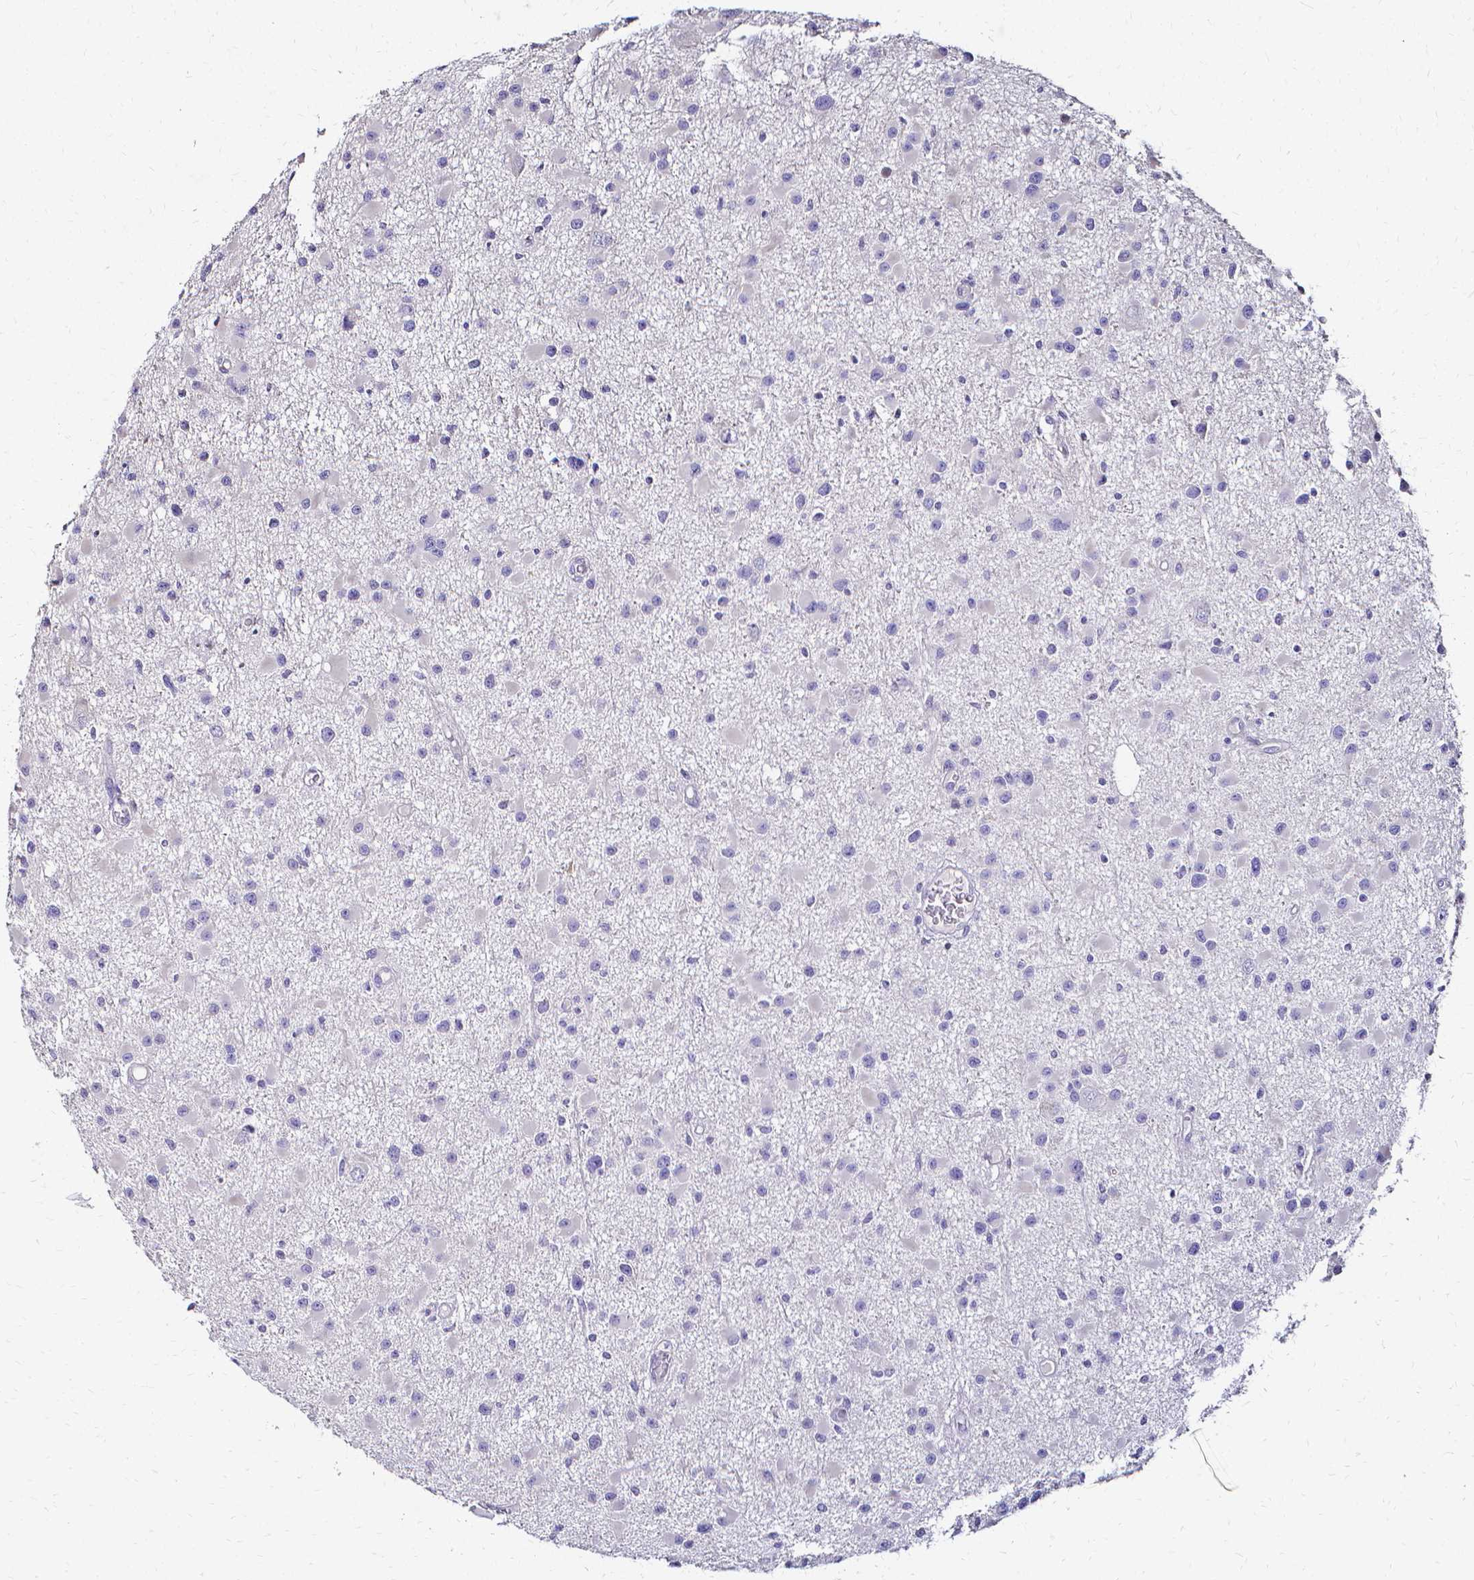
{"staining": {"intensity": "negative", "quantity": "none", "location": "none"}, "tissue": "glioma", "cell_type": "Tumor cells", "image_type": "cancer", "snomed": [{"axis": "morphology", "description": "Glioma, malignant, High grade"}, {"axis": "topography", "description": "Brain"}], "caption": "Human malignant glioma (high-grade) stained for a protein using immunohistochemistry reveals no staining in tumor cells.", "gene": "CCNB1", "patient": {"sex": "male", "age": 54}}